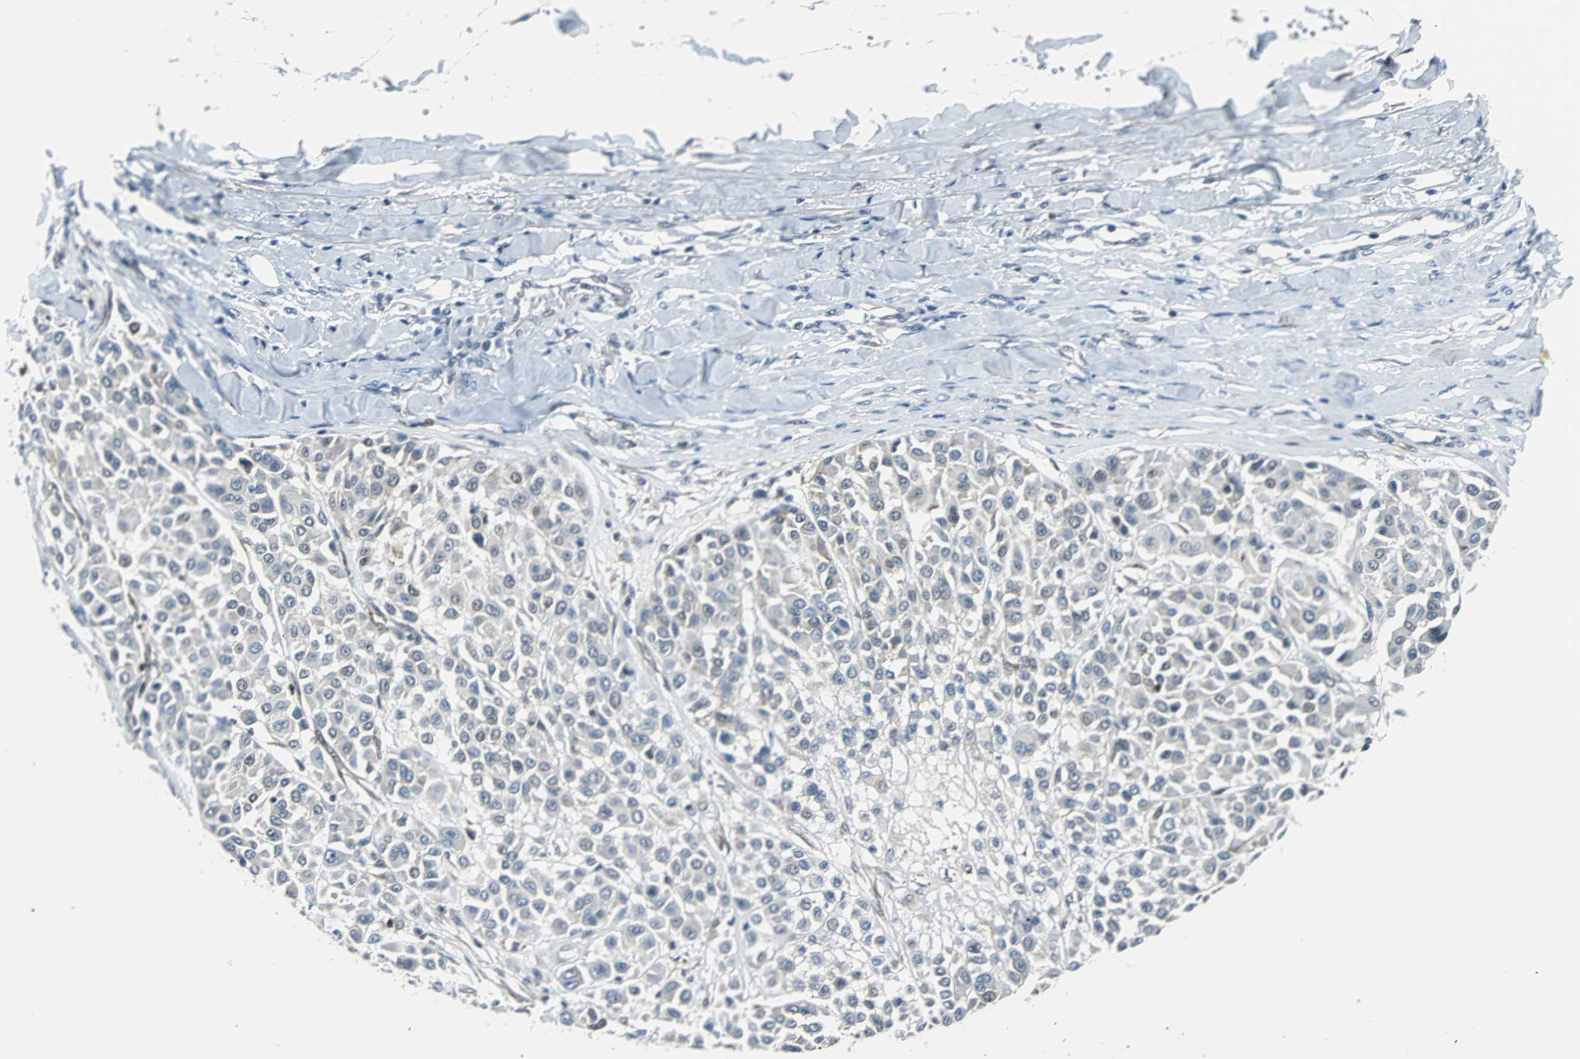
{"staining": {"intensity": "negative", "quantity": "none", "location": "none"}, "tissue": "melanoma", "cell_type": "Tumor cells", "image_type": "cancer", "snomed": [{"axis": "morphology", "description": "Malignant melanoma, Metastatic site"}, {"axis": "topography", "description": "Soft tissue"}], "caption": "Malignant melanoma (metastatic site) was stained to show a protein in brown. There is no significant positivity in tumor cells.", "gene": "USP28", "patient": {"sex": "male", "age": 41}}